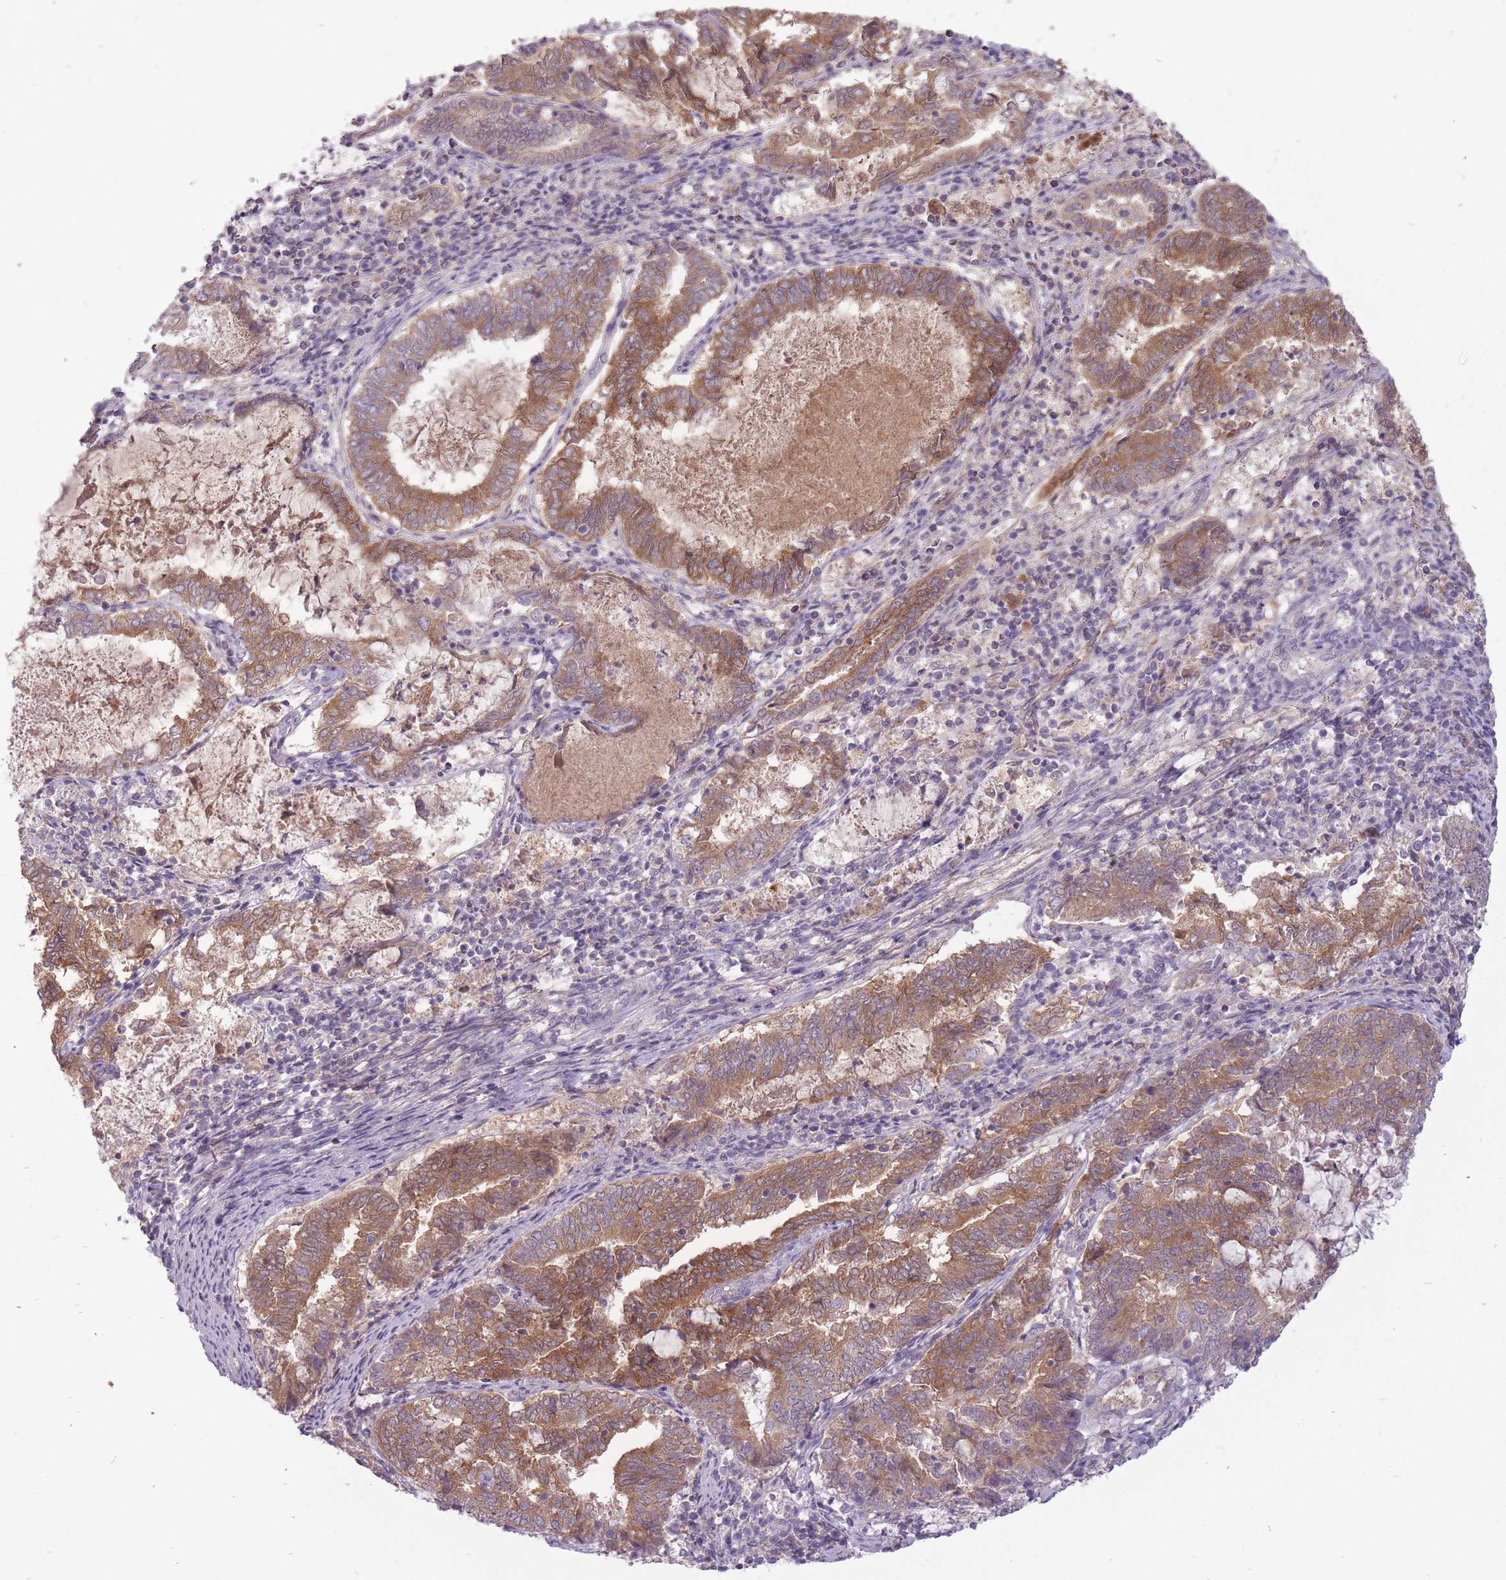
{"staining": {"intensity": "moderate", "quantity": ">75%", "location": "cytoplasmic/membranous"}, "tissue": "endometrial cancer", "cell_type": "Tumor cells", "image_type": "cancer", "snomed": [{"axis": "morphology", "description": "Adenocarcinoma, NOS"}, {"axis": "topography", "description": "Endometrium"}], "caption": "Endometrial adenocarcinoma tissue exhibits moderate cytoplasmic/membranous positivity in approximately >75% of tumor cells", "gene": "LRATD2", "patient": {"sex": "female", "age": 80}}